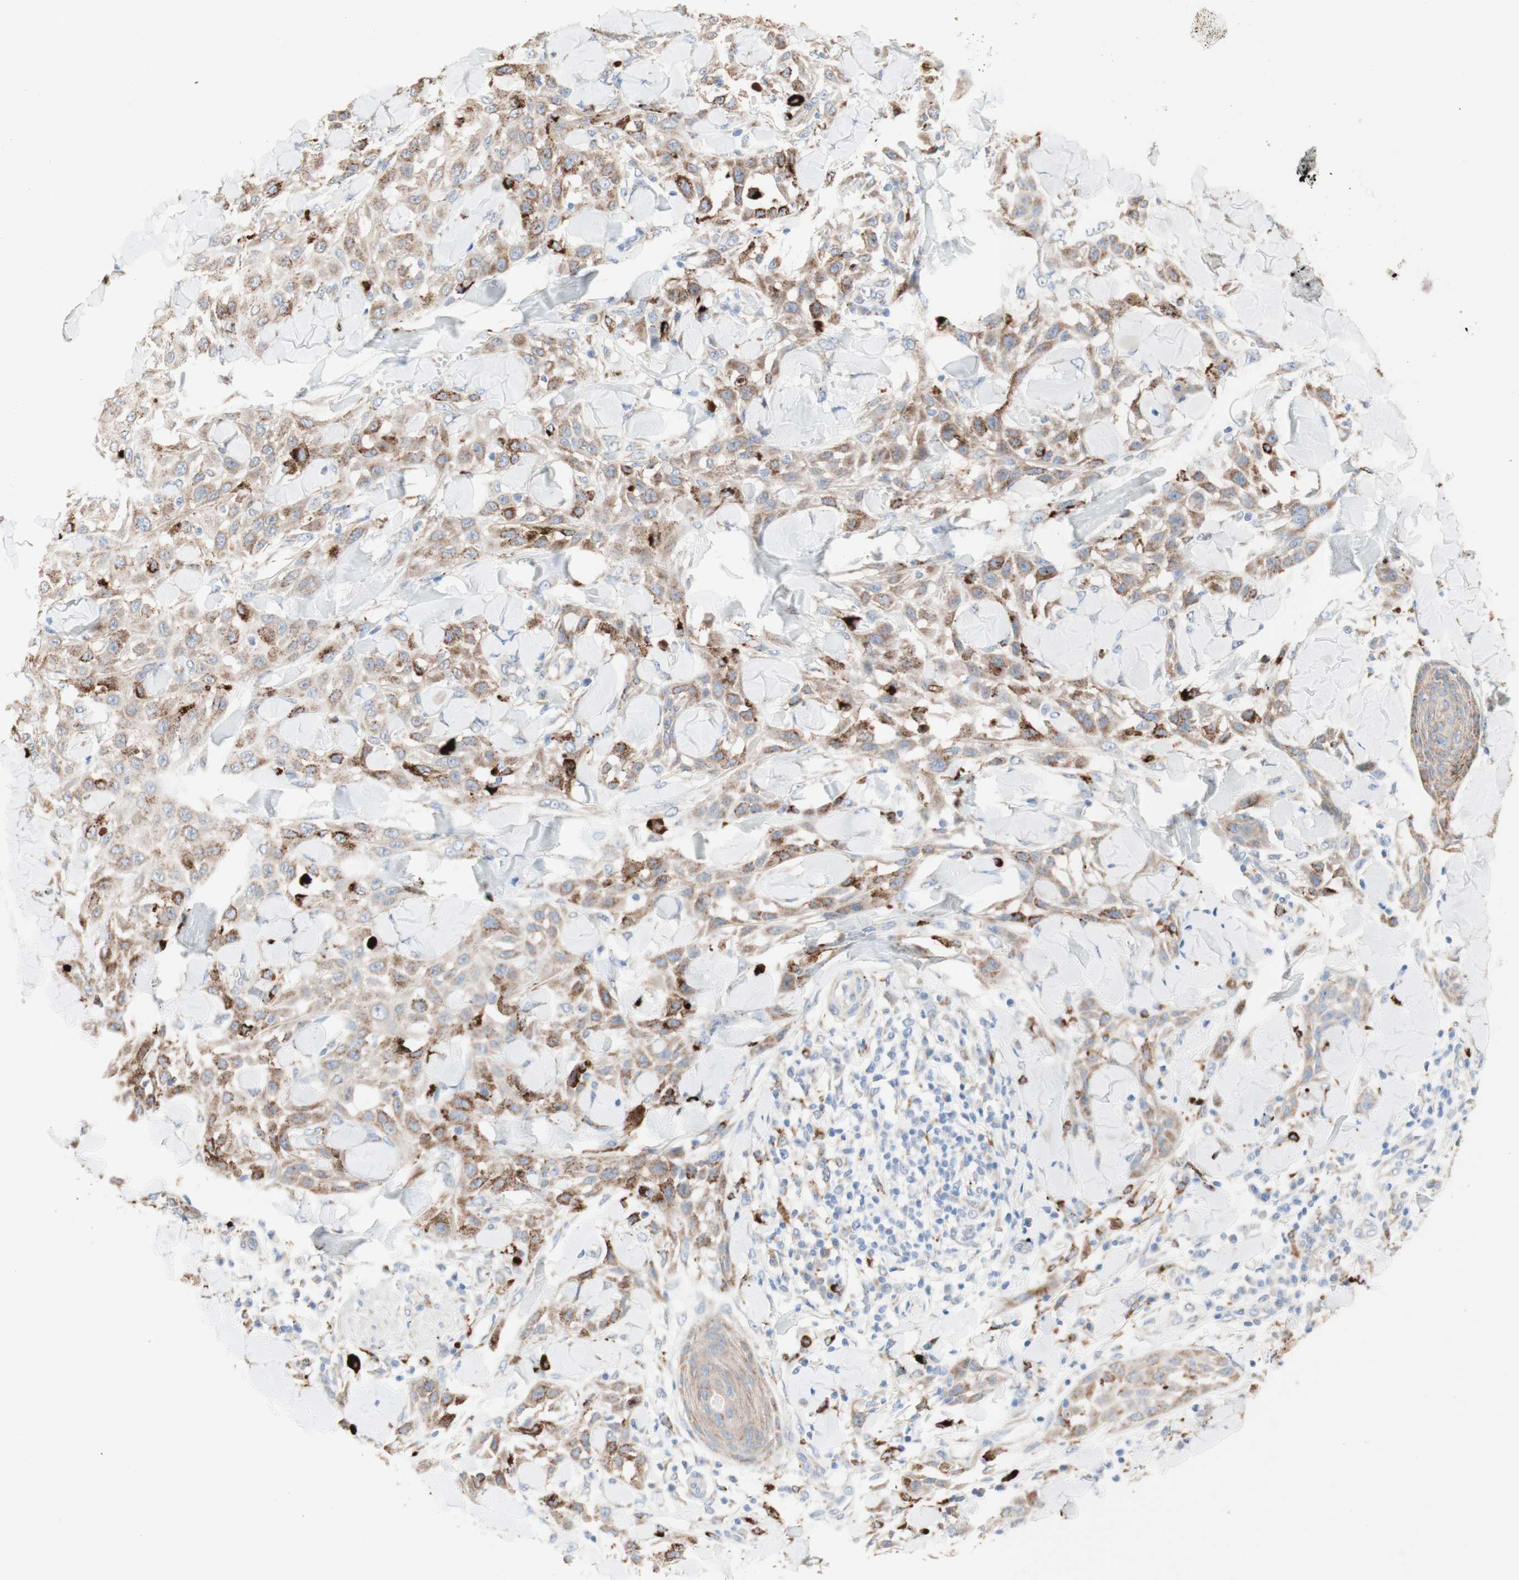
{"staining": {"intensity": "moderate", "quantity": ">75%", "location": "cytoplasmic/membranous"}, "tissue": "skin cancer", "cell_type": "Tumor cells", "image_type": "cancer", "snomed": [{"axis": "morphology", "description": "Squamous cell carcinoma, NOS"}, {"axis": "topography", "description": "Skin"}], "caption": "Moderate cytoplasmic/membranous protein positivity is seen in approximately >75% of tumor cells in skin squamous cell carcinoma. (brown staining indicates protein expression, while blue staining denotes nuclei).", "gene": "URB2", "patient": {"sex": "male", "age": 24}}